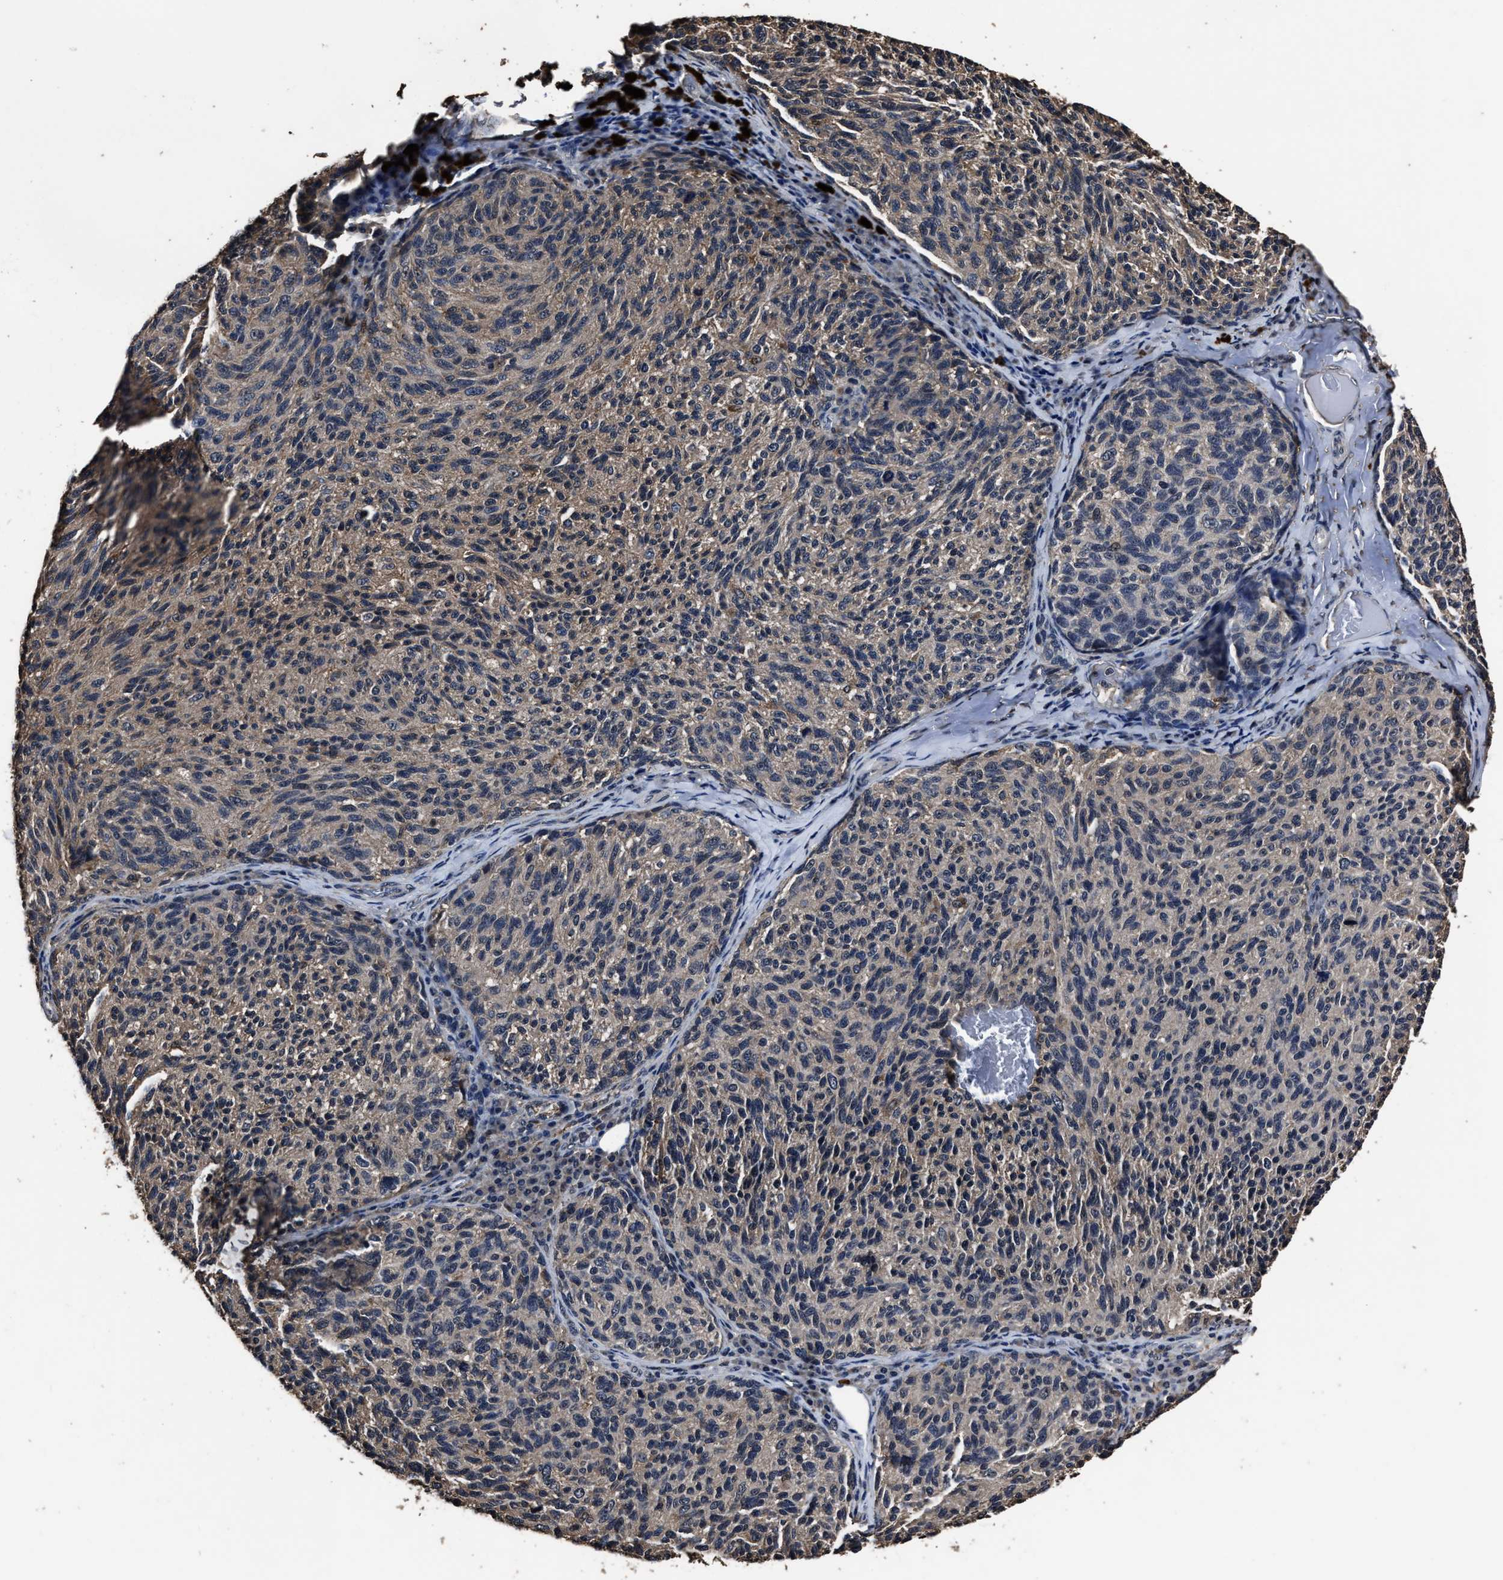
{"staining": {"intensity": "weak", "quantity": "25%-75%", "location": "cytoplasmic/membranous"}, "tissue": "melanoma", "cell_type": "Tumor cells", "image_type": "cancer", "snomed": [{"axis": "morphology", "description": "Malignant melanoma, NOS"}, {"axis": "topography", "description": "Skin"}], "caption": "The photomicrograph displays a brown stain indicating the presence of a protein in the cytoplasmic/membranous of tumor cells in melanoma.", "gene": "RSBN1L", "patient": {"sex": "female", "age": 73}}